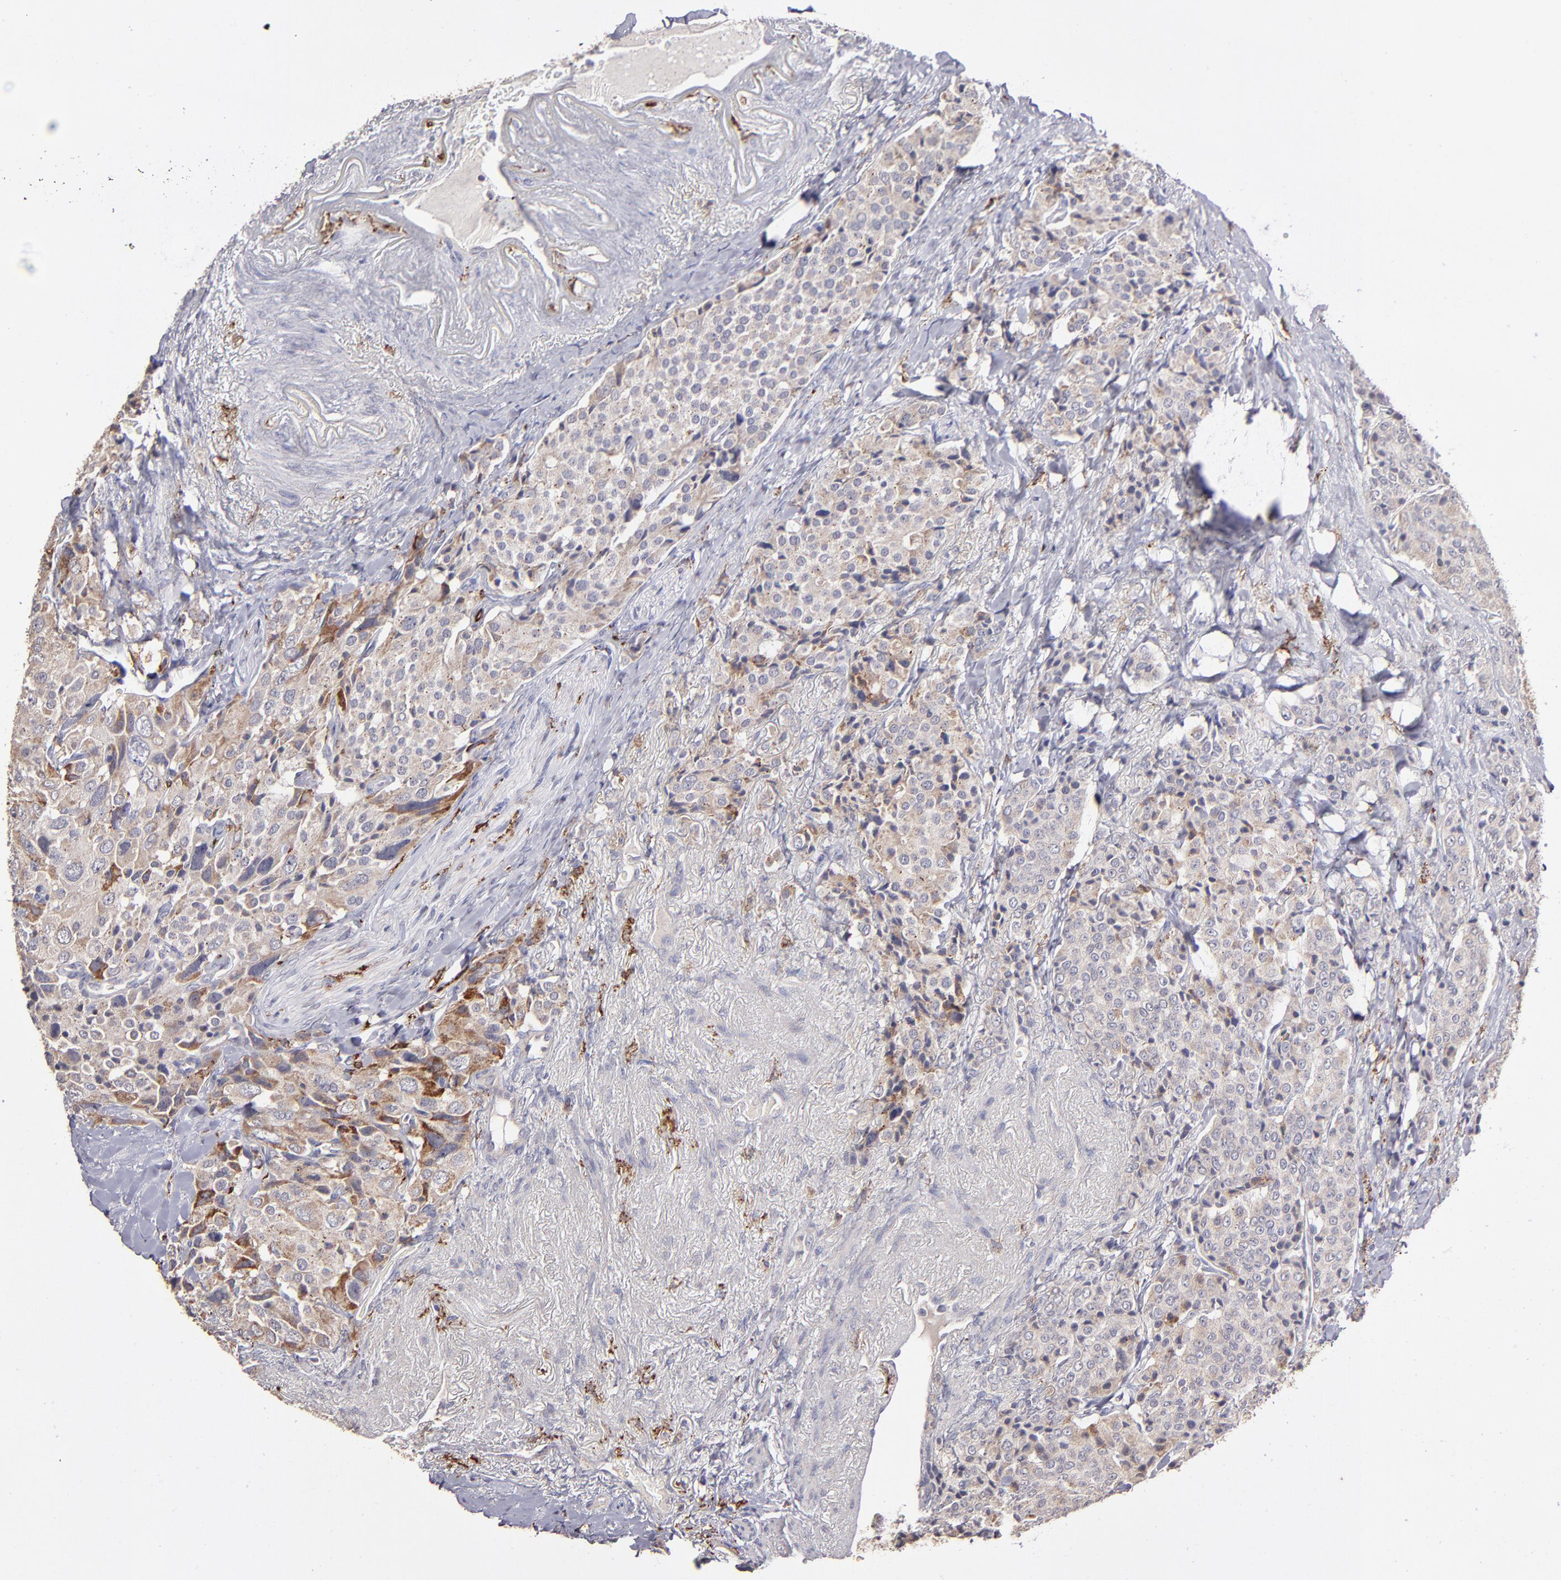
{"staining": {"intensity": "weak", "quantity": "<25%", "location": "cytoplasmic/membranous"}, "tissue": "carcinoid", "cell_type": "Tumor cells", "image_type": "cancer", "snomed": [{"axis": "morphology", "description": "Carcinoid, malignant, NOS"}, {"axis": "topography", "description": "Colon"}], "caption": "Tumor cells show no significant protein staining in malignant carcinoid.", "gene": "GLDC", "patient": {"sex": "female", "age": 61}}